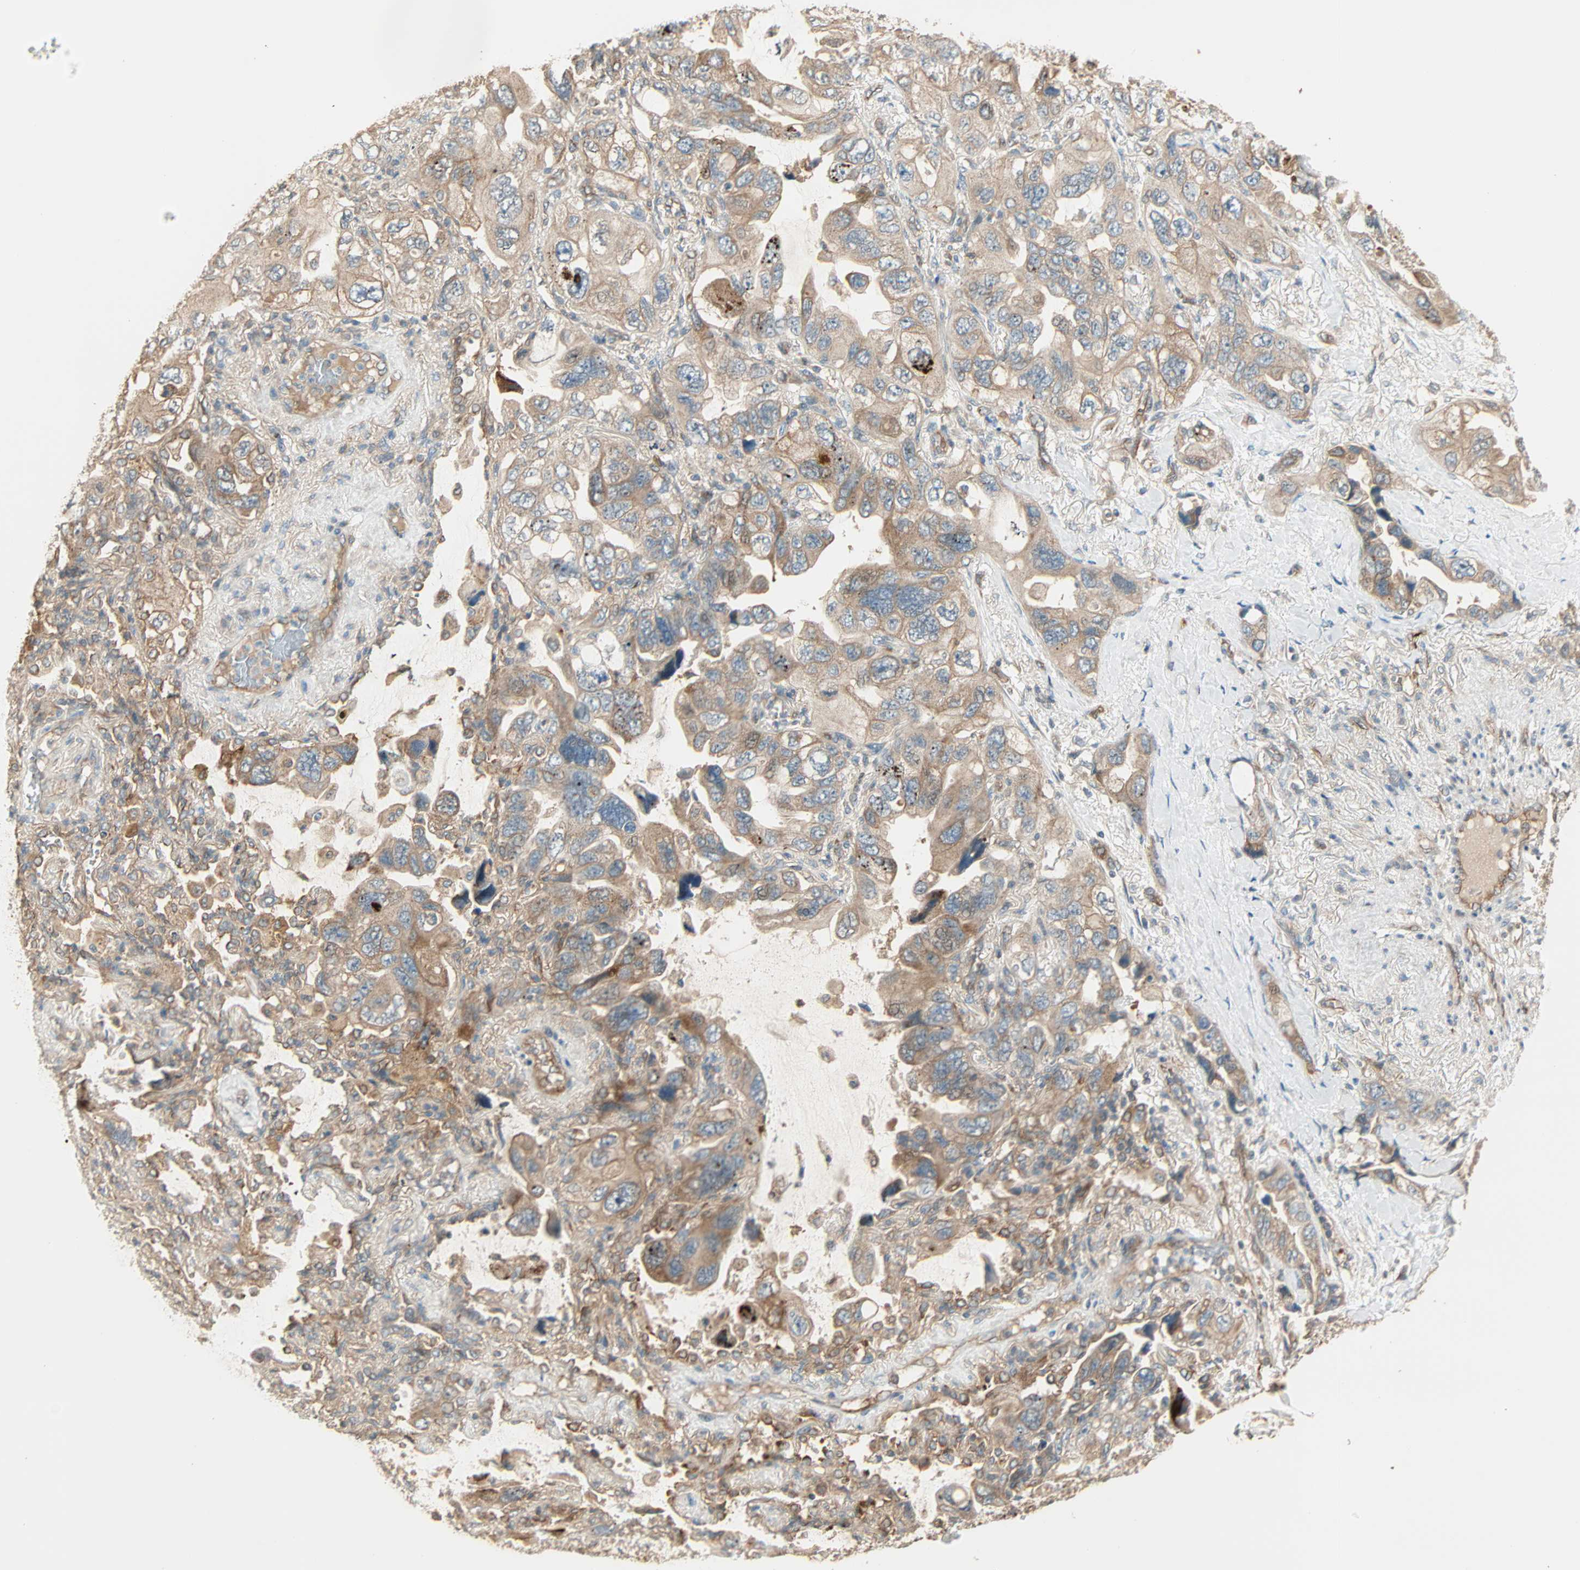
{"staining": {"intensity": "weak", "quantity": ">75%", "location": "cytoplasmic/membranous"}, "tissue": "lung cancer", "cell_type": "Tumor cells", "image_type": "cancer", "snomed": [{"axis": "morphology", "description": "Squamous cell carcinoma, NOS"}, {"axis": "topography", "description": "Lung"}], "caption": "High-magnification brightfield microscopy of lung cancer (squamous cell carcinoma) stained with DAB (3,3'-diaminobenzidine) (brown) and counterstained with hematoxylin (blue). tumor cells exhibit weak cytoplasmic/membranous positivity is present in about>75% of cells. (DAB IHC, brown staining for protein, blue staining for nuclei).", "gene": "GALK1", "patient": {"sex": "female", "age": 73}}